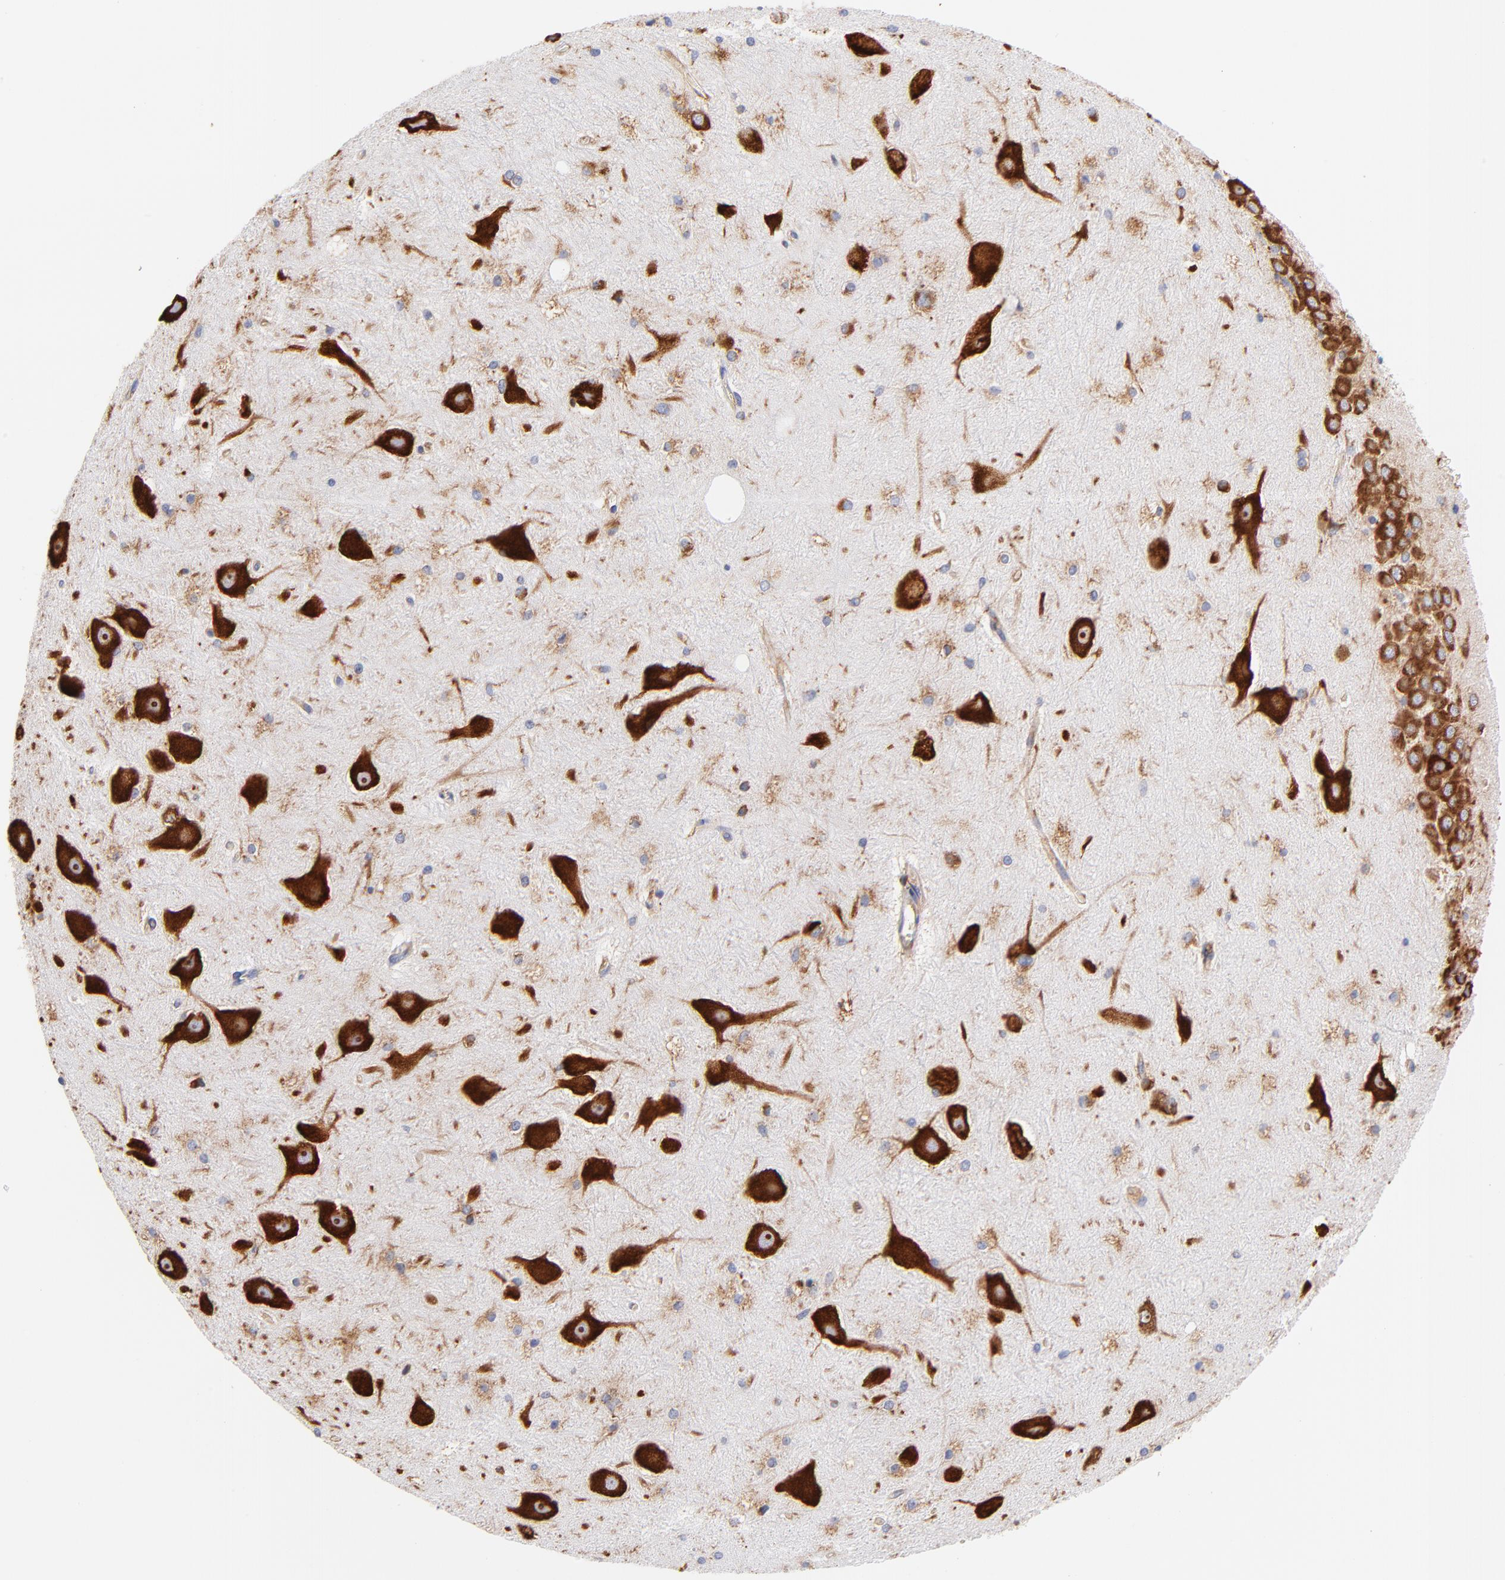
{"staining": {"intensity": "strong", "quantity": "<25%", "location": "cytoplasmic/membranous"}, "tissue": "hippocampus", "cell_type": "Glial cells", "image_type": "normal", "snomed": [{"axis": "morphology", "description": "Normal tissue, NOS"}, {"axis": "topography", "description": "Hippocampus"}], "caption": "A micrograph of hippocampus stained for a protein reveals strong cytoplasmic/membranous brown staining in glial cells. The staining was performed using DAB (3,3'-diaminobenzidine) to visualize the protein expression in brown, while the nuclei were stained in blue with hematoxylin (Magnification: 20x).", "gene": "RPL27", "patient": {"sex": "female", "age": 19}}